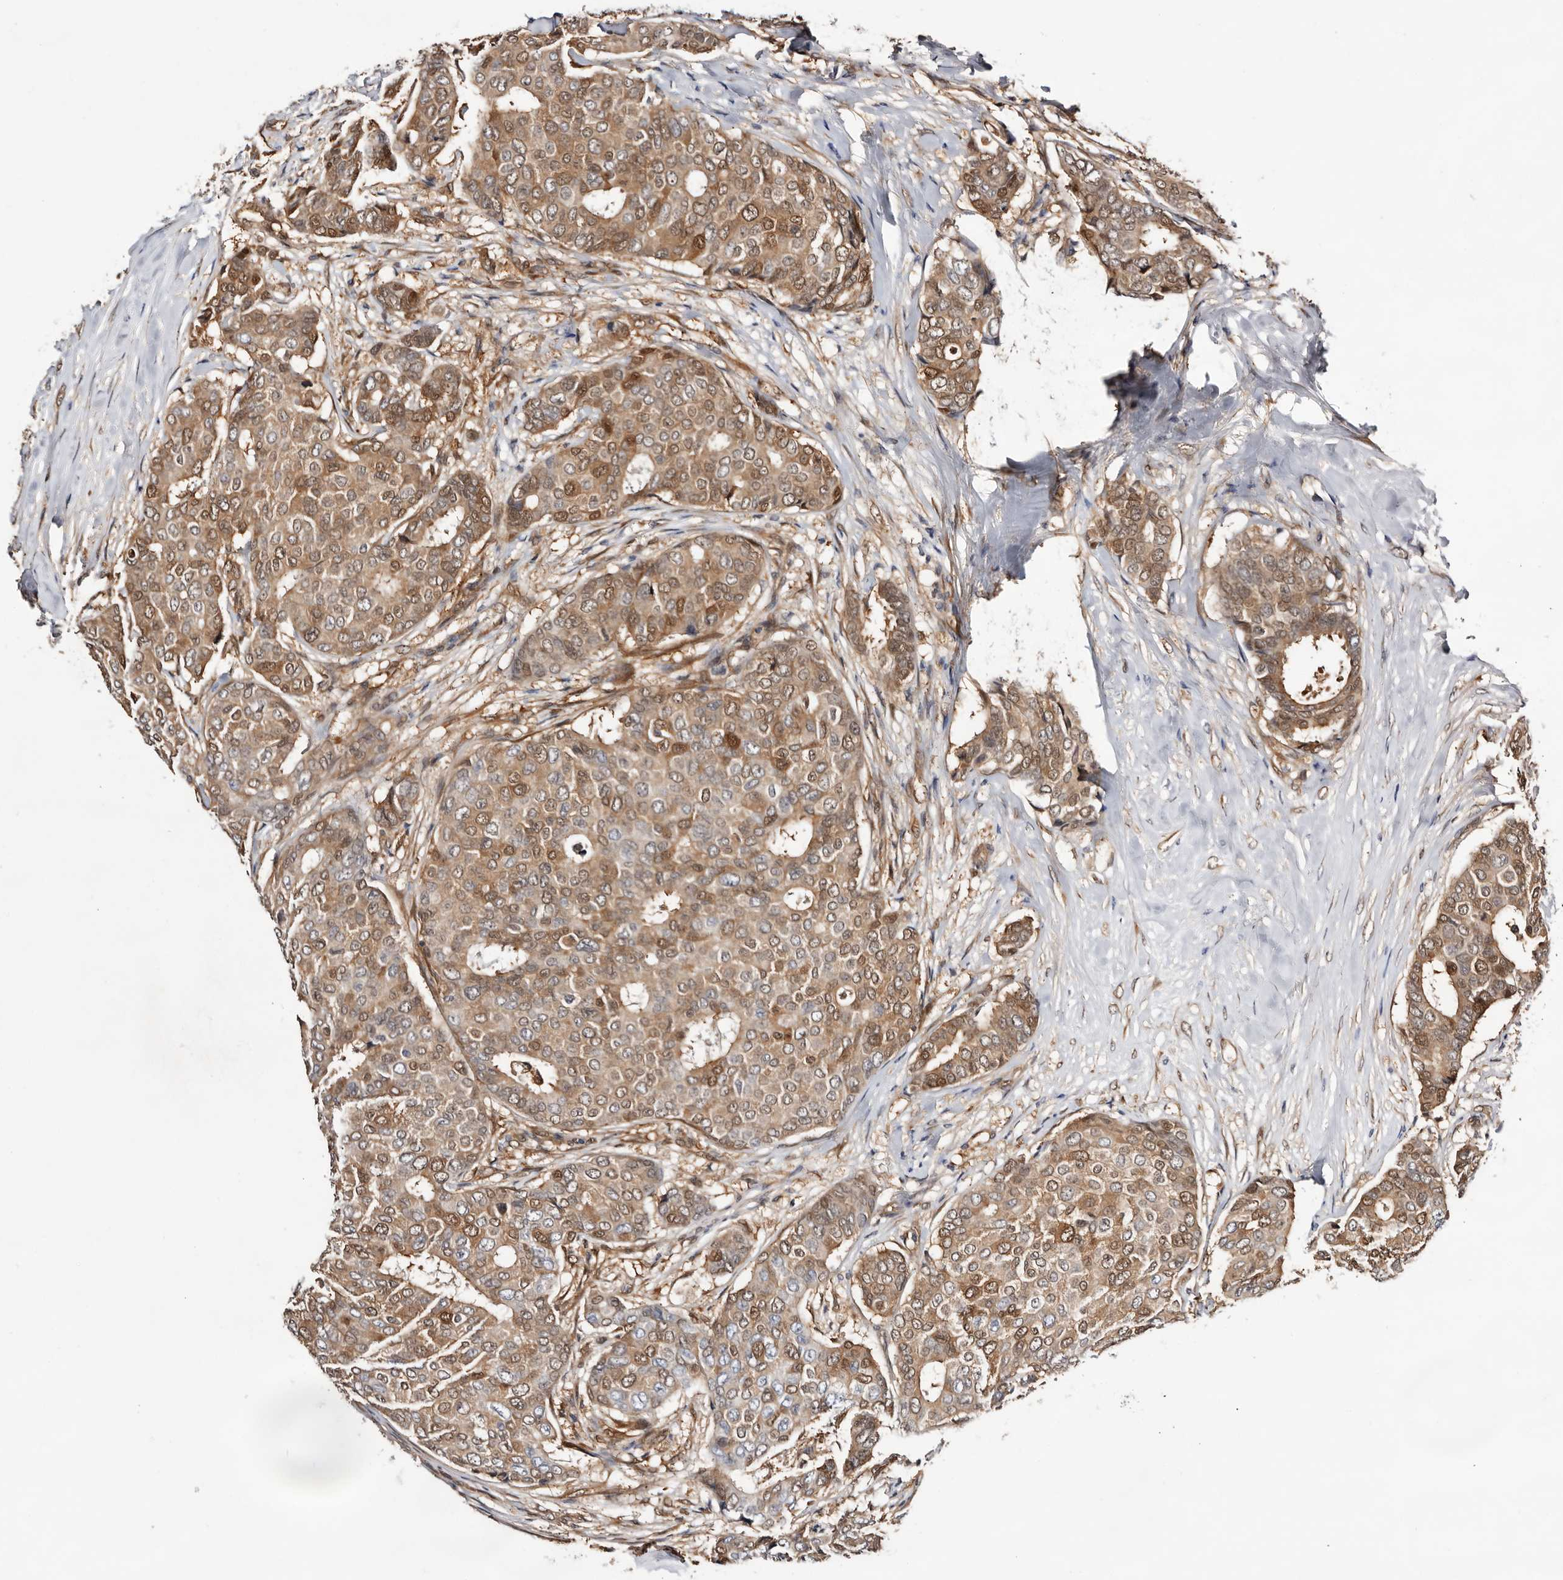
{"staining": {"intensity": "moderate", "quantity": ">75%", "location": "cytoplasmic/membranous,nuclear"}, "tissue": "breast cancer", "cell_type": "Tumor cells", "image_type": "cancer", "snomed": [{"axis": "morphology", "description": "Duct carcinoma"}, {"axis": "topography", "description": "Breast"}], "caption": "Breast infiltrating ductal carcinoma stained for a protein (brown) reveals moderate cytoplasmic/membranous and nuclear positive positivity in about >75% of tumor cells.", "gene": "TP53I3", "patient": {"sex": "female", "age": 75}}